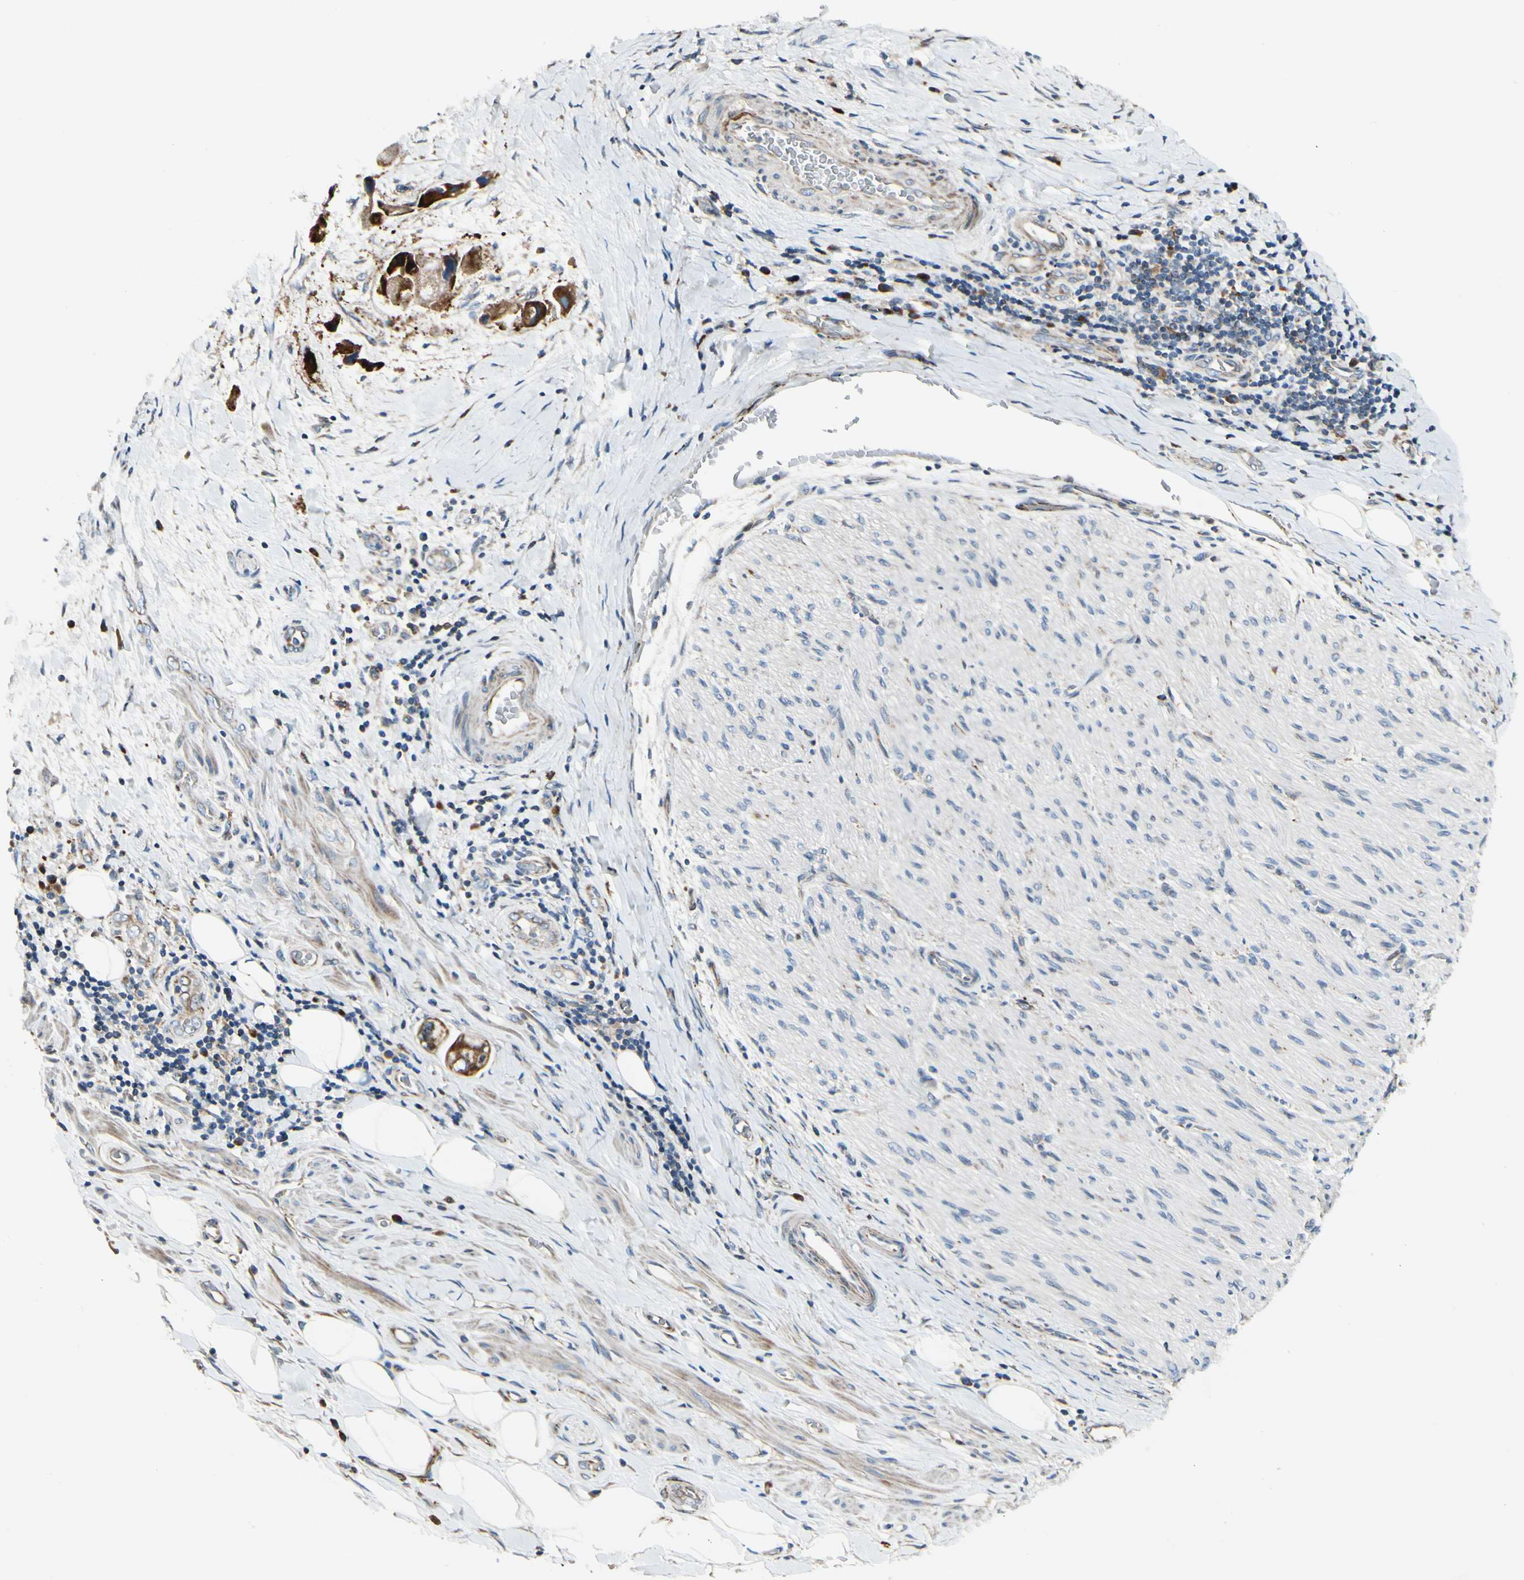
{"staining": {"intensity": "moderate", "quantity": ">75%", "location": "cytoplasmic/membranous"}, "tissue": "liver cancer", "cell_type": "Tumor cells", "image_type": "cancer", "snomed": [{"axis": "morphology", "description": "Normal tissue, NOS"}, {"axis": "morphology", "description": "Cholangiocarcinoma"}, {"axis": "topography", "description": "Liver"}, {"axis": "topography", "description": "Peripheral nerve tissue"}], "caption": "Immunohistochemistry staining of liver cancer (cholangiocarcinoma), which reveals medium levels of moderate cytoplasmic/membranous expression in about >75% of tumor cells indicating moderate cytoplasmic/membranous protein positivity. The staining was performed using DAB (3,3'-diaminobenzidine) (brown) for protein detection and nuclei were counterstained in hematoxylin (blue).", "gene": "MRPL9", "patient": {"sex": "male", "age": 50}}